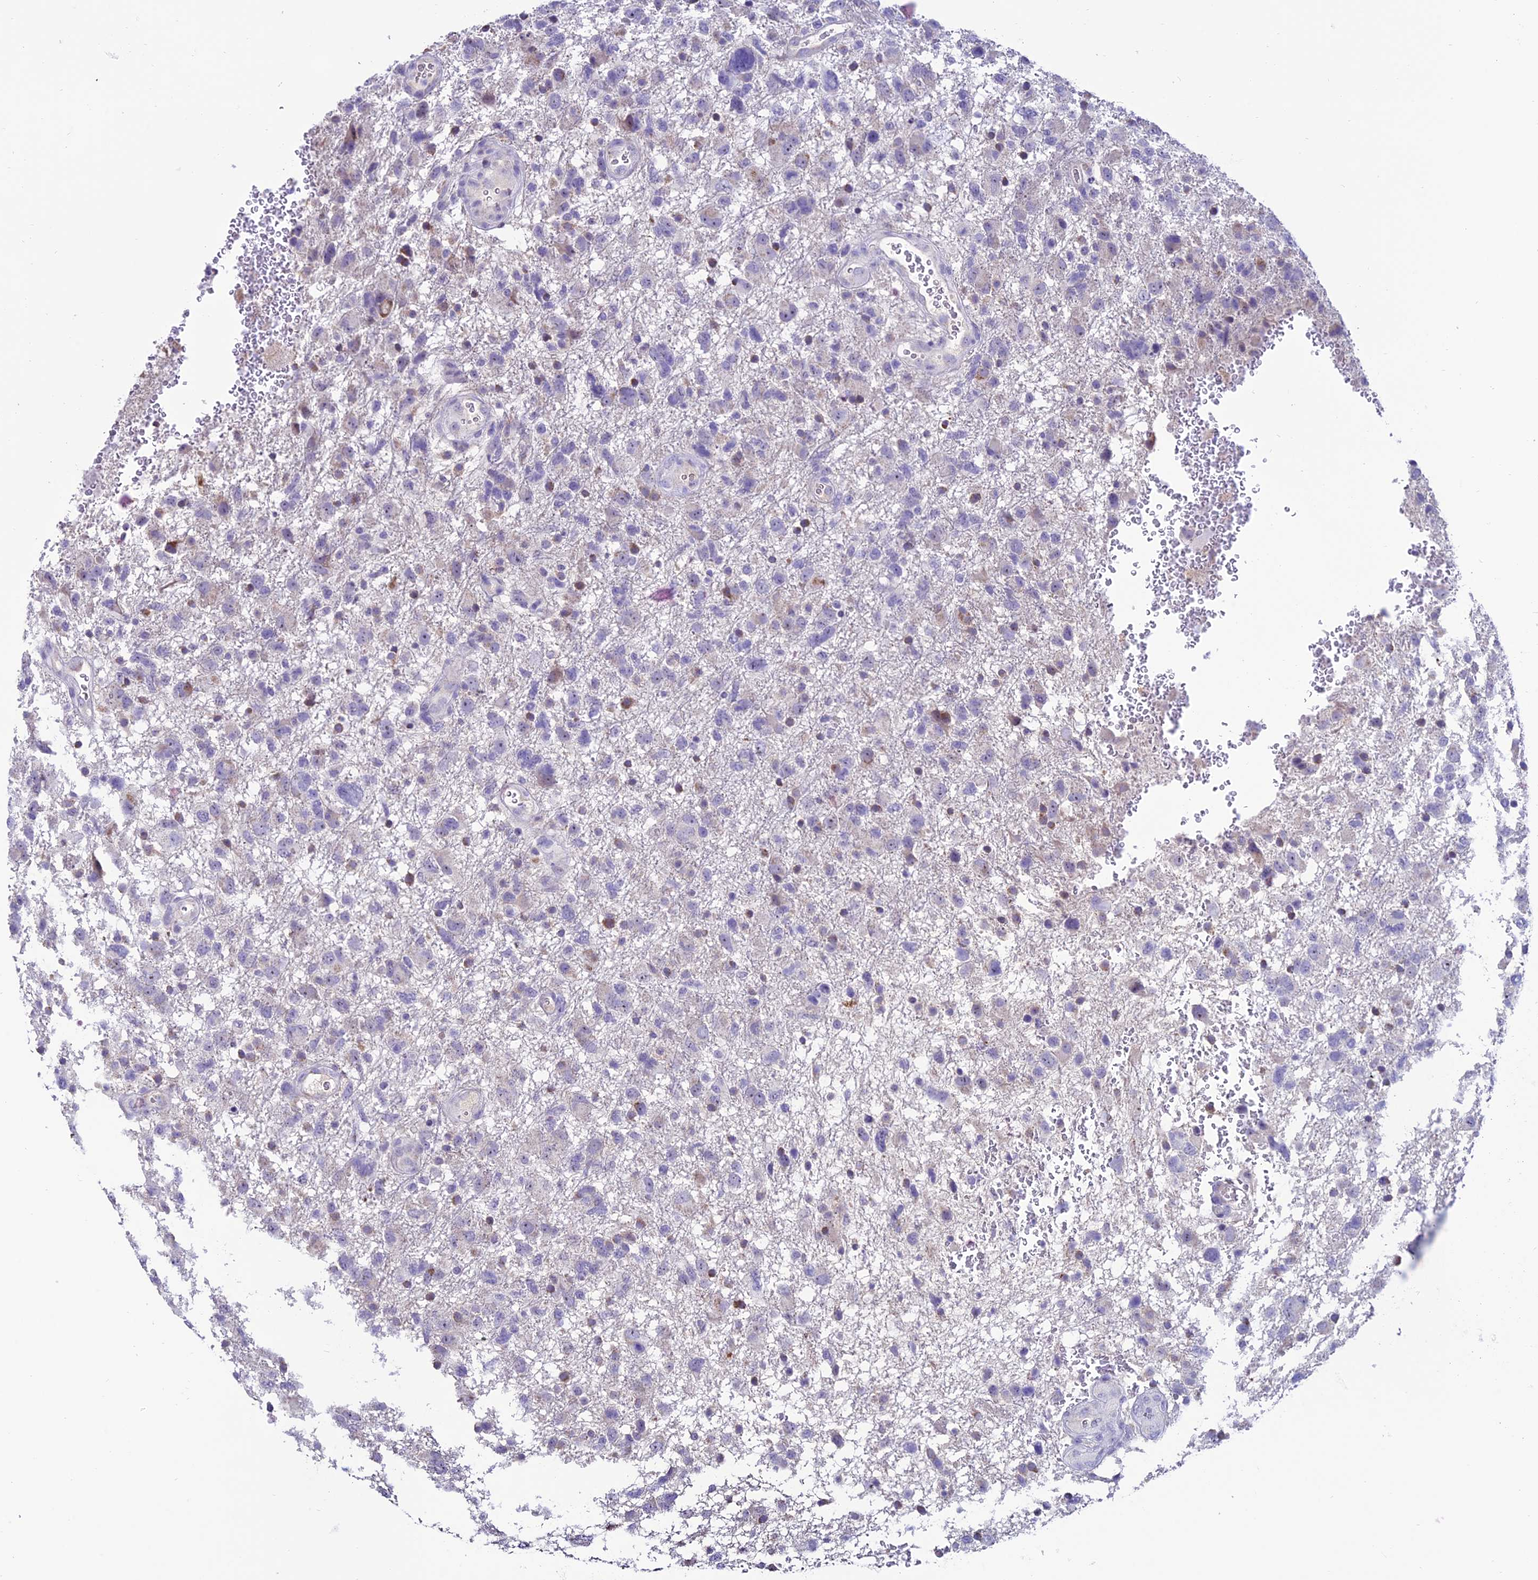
{"staining": {"intensity": "negative", "quantity": "none", "location": "none"}, "tissue": "glioma", "cell_type": "Tumor cells", "image_type": "cancer", "snomed": [{"axis": "morphology", "description": "Glioma, malignant, High grade"}, {"axis": "topography", "description": "Brain"}], "caption": "DAB (3,3'-diaminobenzidine) immunohistochemical staining of human malignant glioma (high-grade) reveals no significant positivity in tumor cells.", "gene": "SLC10A1", "patient": {"sex": "male", "age": 61}}